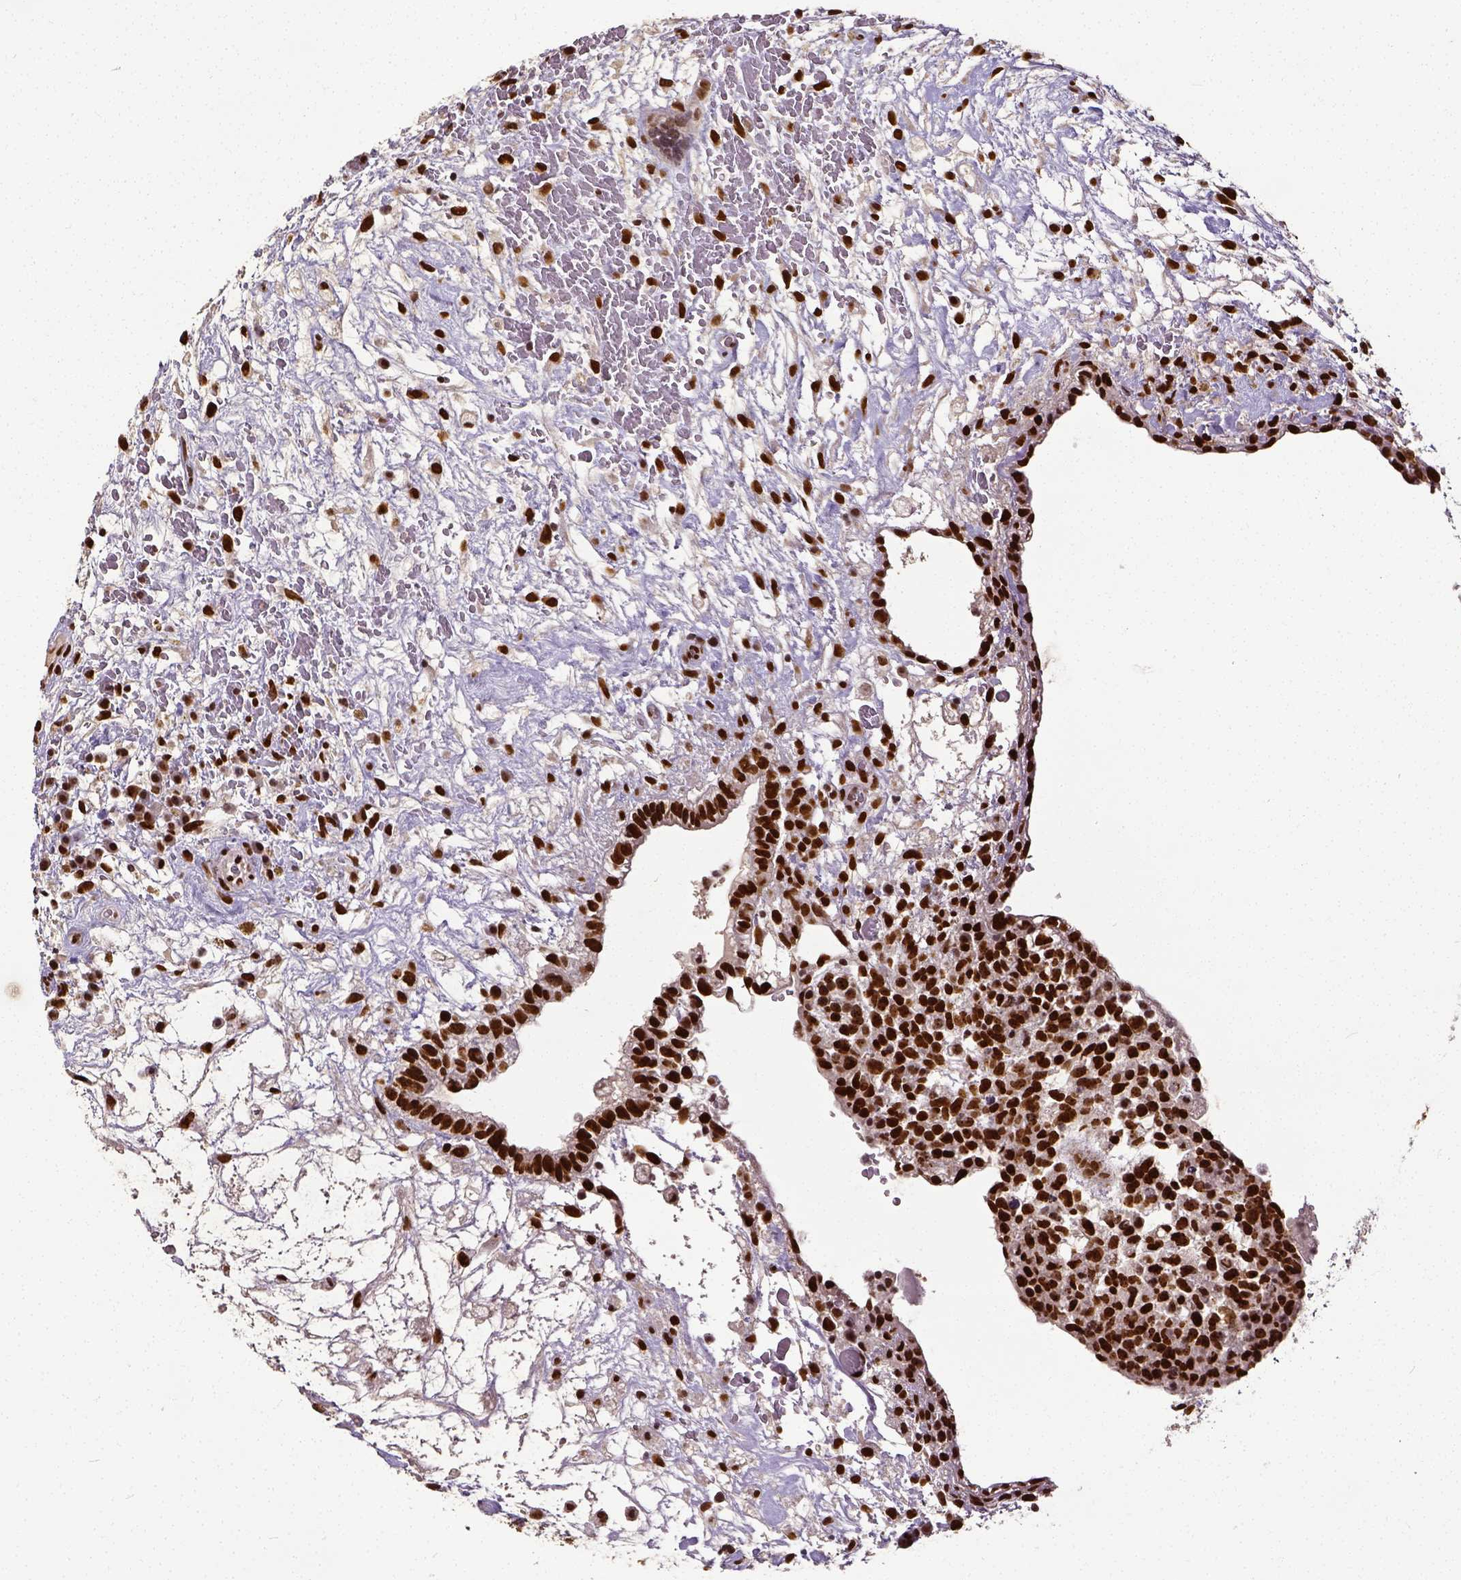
{"staining": {"intensity": "strong", "quantity": ">75%", "location": "nuclear"}, "tissue": "testis cancer", "cell_type": "Tumor cells", "image_type": "cancer", "snomed": [{"axis": "morphology", "description": "Normal tissue, NOS"}, {"axis": "morphology", "description": "Carcinoma, Embryonal, NOS"}, {"axis": "topography", "description": "Testis"}], "caption": "Embryonal carcinoma (testis) was stained to show a protein in brown. There is high levels of strong nuclear expression in about >75% of tumor cells.", "gene": "ATRX", "patient": {"sex": "male", "age": 32}}